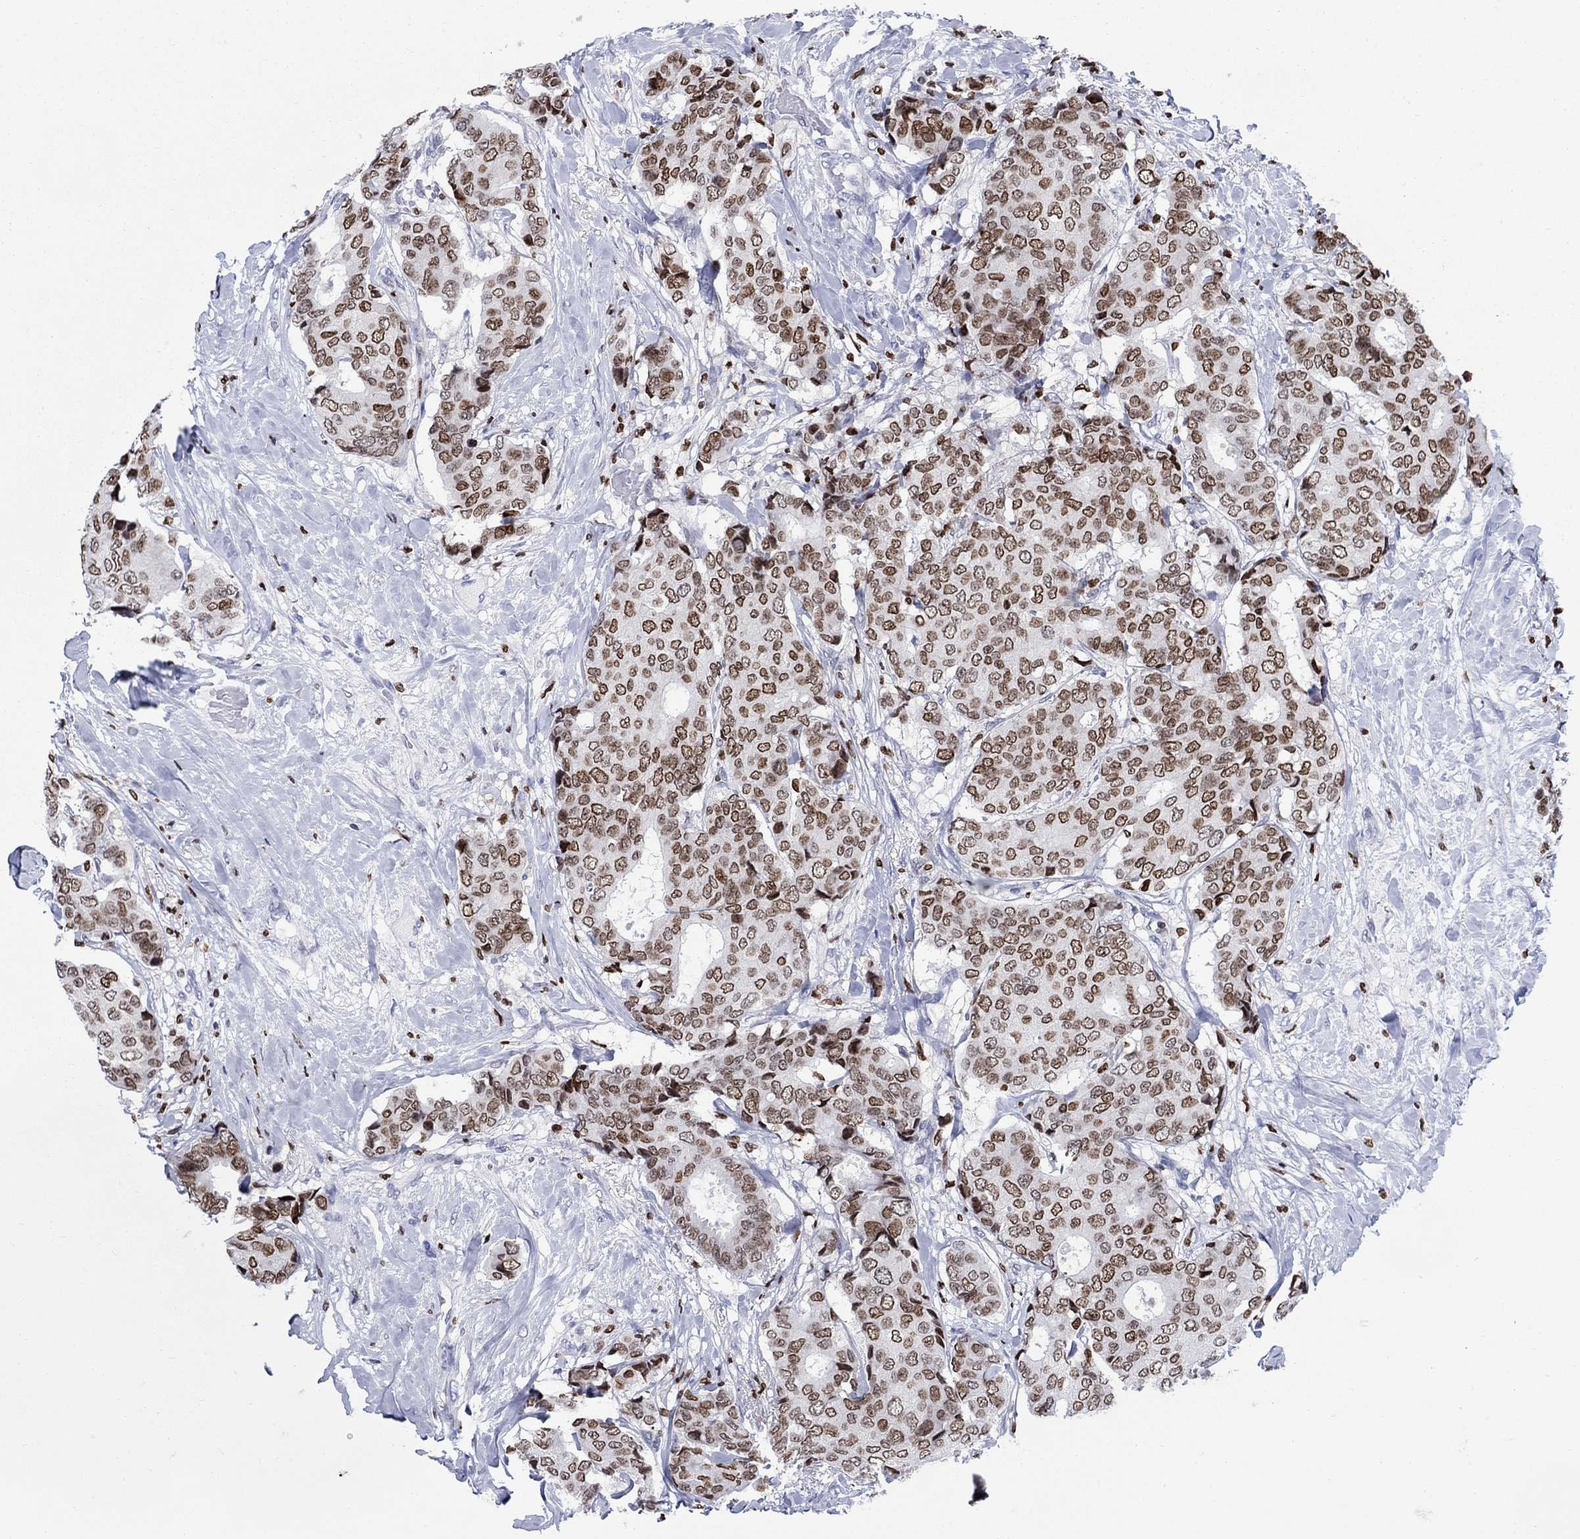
{"staining": {"intensity": "moderate", "quantity": "25%-75%", "location": "nuclear"}, "tissue": "breast cancer", "cell_type": "Tumor cells", "image_type": "cancer", "snomed": [{"axis": "morphology", "description": "Duct carcinoma"}, {"axis": "topography", "description": "Breast"}], "caption": "This is an image of immunohistochemistry staining of breast cancer, which shows moderate positivity in the nuclear of tumor cells.", "gene": "HMGA1", "patient": {"sex": "female", "age": 75}}